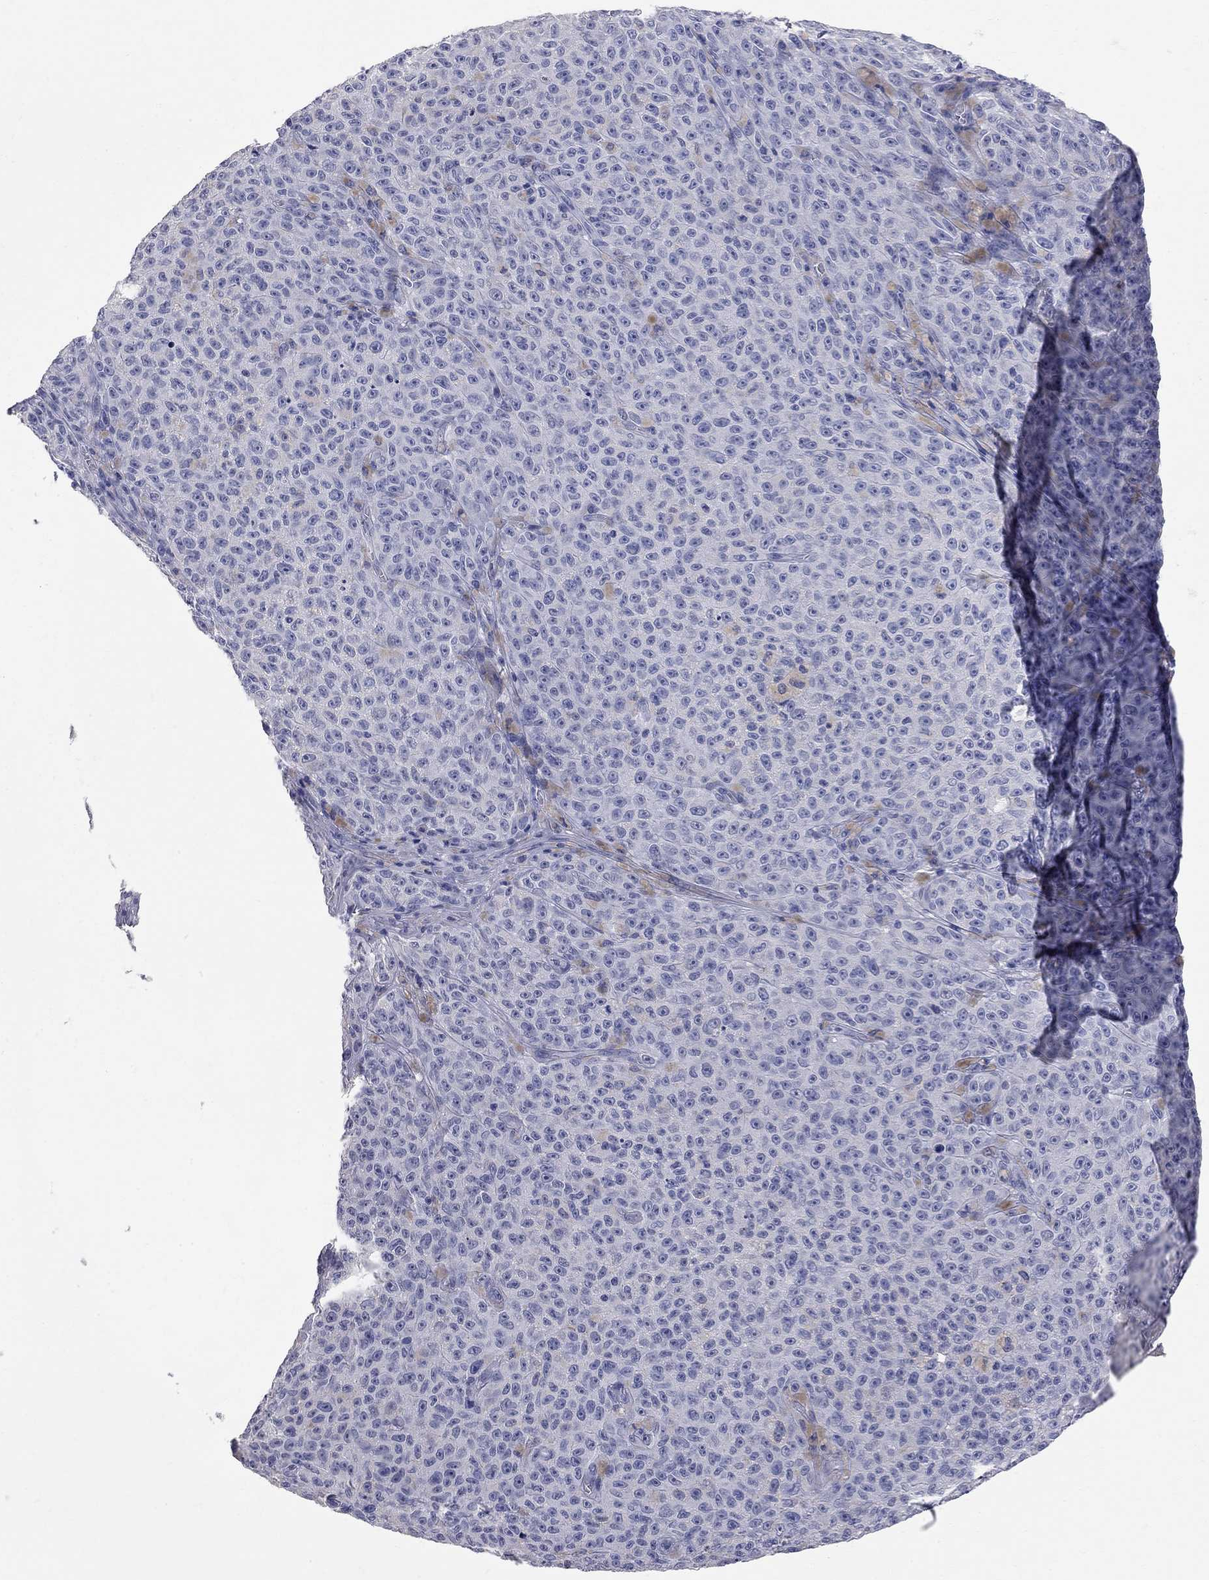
{"staining": {"intensity": "negative", "quantity": "none", "location": "none"}, "tissue": "melanoma", "cell_type": "Tumor cells", "image_type": "cancer", "snomed": [{"axis": "morphology", "description": "Malignant melanoma, NOS"}, {"axis": "topography", "description": "Skin"}], "caption": "Protein analysis of malignant melanoma shows no significant positivity in tumor cells.", "gene": "FAM221B", "patient": {"sex": "female", "age": 82}}